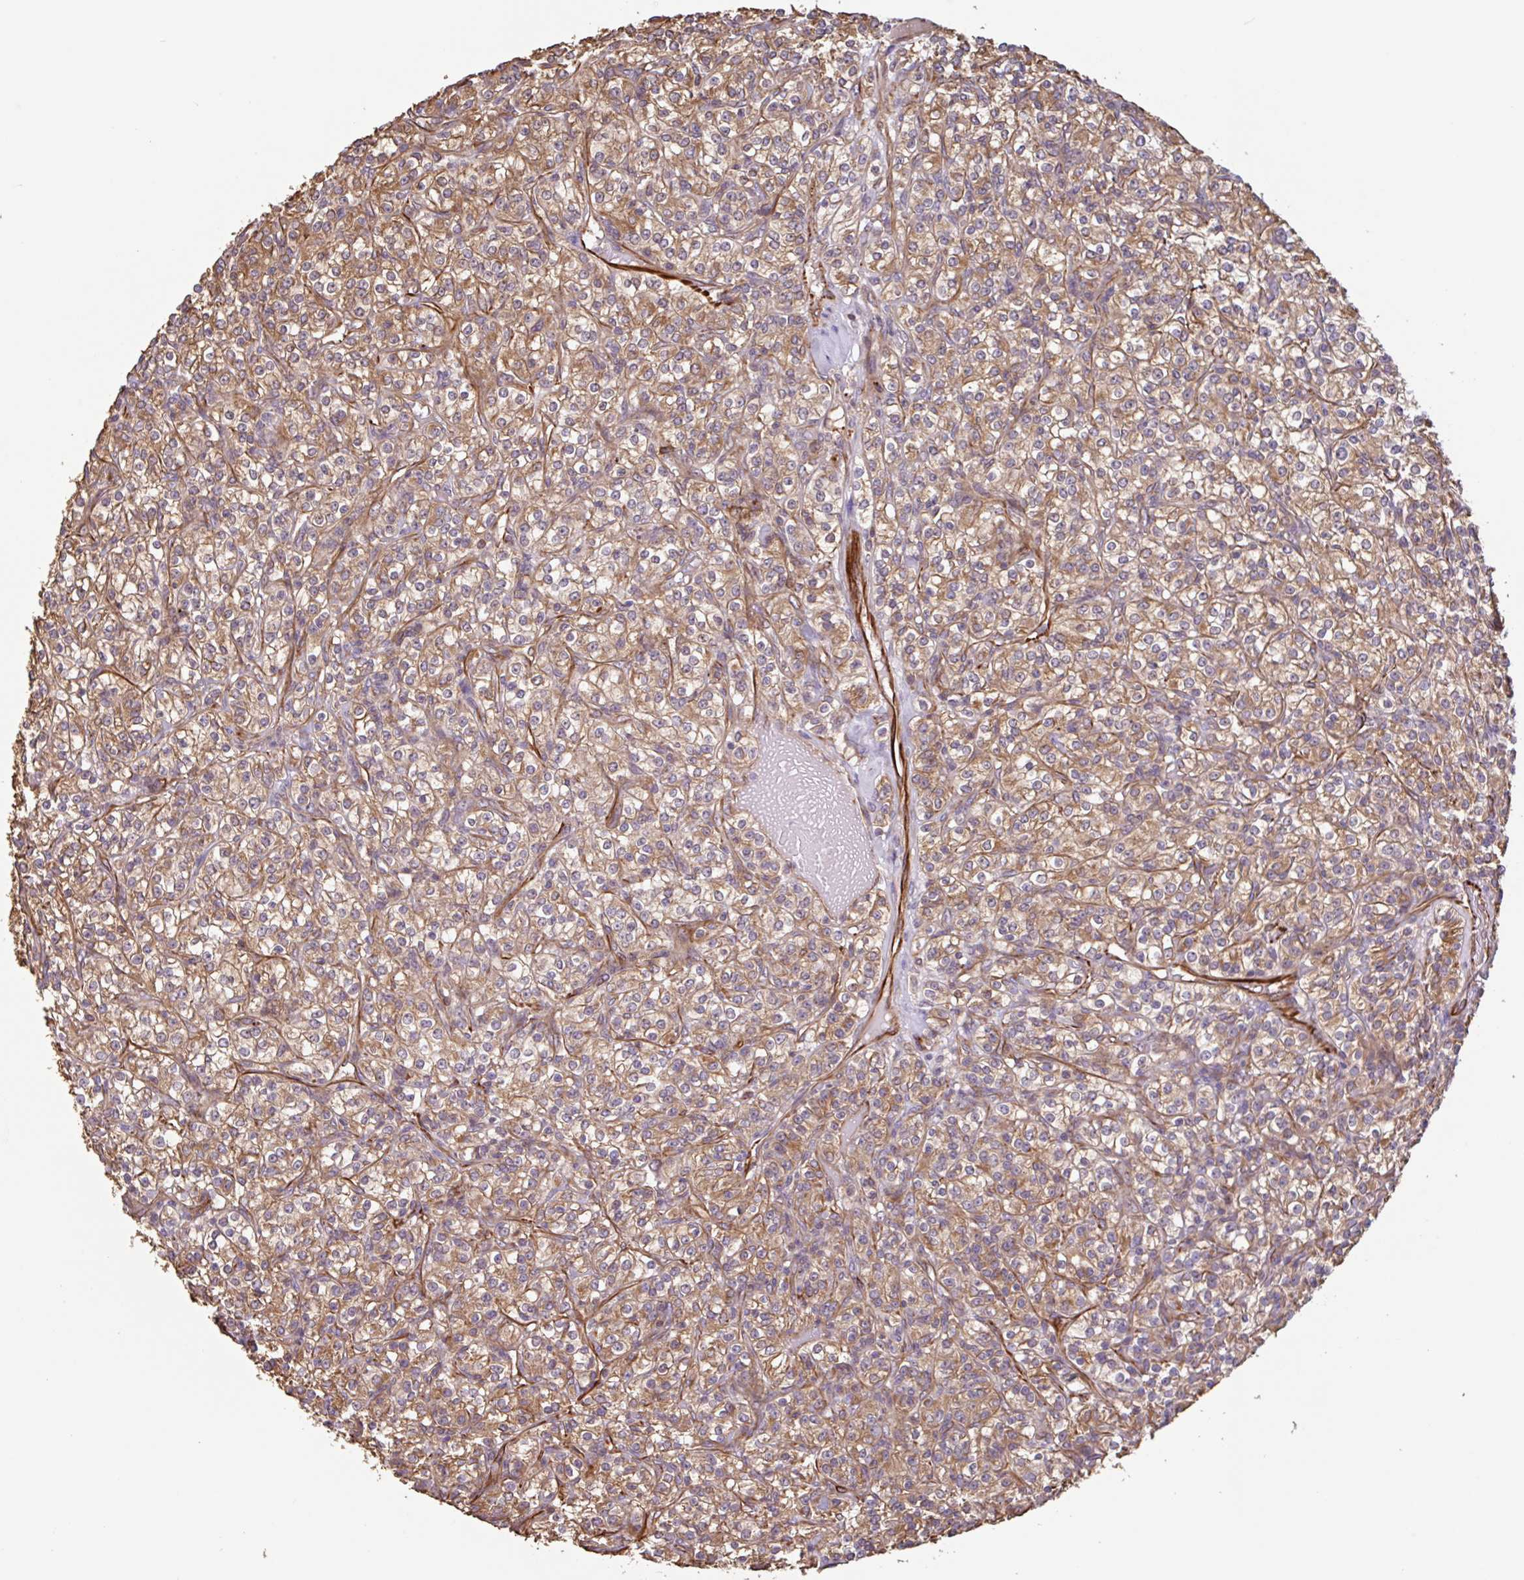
{"staining": {"intensity": "moderate", "quantity": ">75%", "location": "cytoplasmic/membranous"}, "tissue": "renal cancer", "cell_type": "Tumor cells", "image_type": "cancer", "snomed": [{"axis": "morphology", "description": "Adenocarcinoma, NOS"}, {"axis": "topography", "description": "Kidney"}], "caption": "Human renal cancer stained with a protein marker displays moderate staining in tumor cells.", "gene": "ZNF790", "patient": {"sex": "male", "age": 77}}